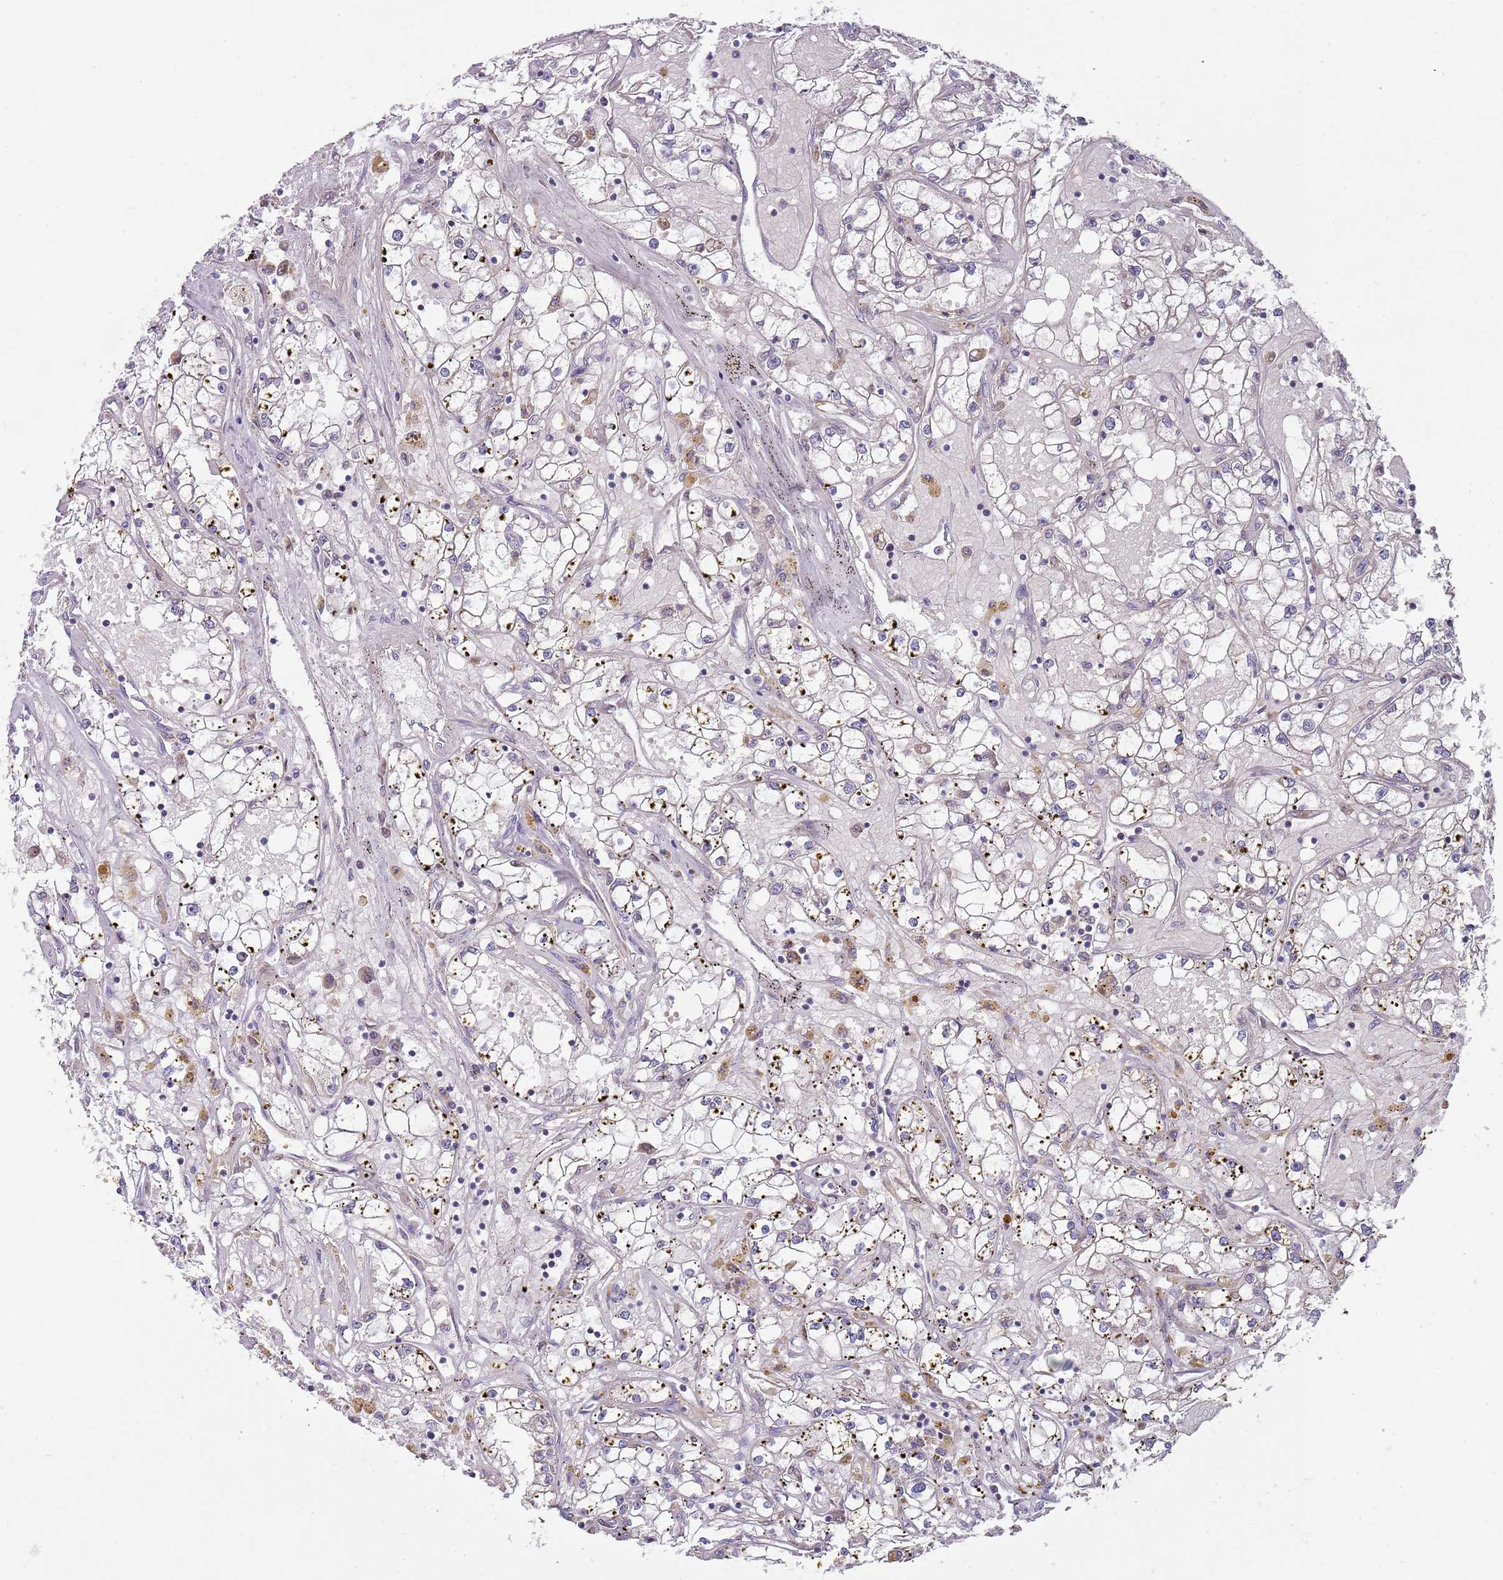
{"staining": {"intensity": "negative", "quantity": "none", "location": "none"}, "tissue": "renal cancer", "cell_type": "Tumor cells", "image_type": "cancer", "snomed": [{"axis": "morphology", "description": "Adenocarcinoma, NOS"}, {"axis": "topography", "description": "Kidney"}], "caption": "Immunohistochemistry (IHC) micrograph of renal cancer stained for a protein (brown), which displays no expression in tumor cells.", "gene": "PRAC1", "patient": {"sex": "male", "age": 56}}